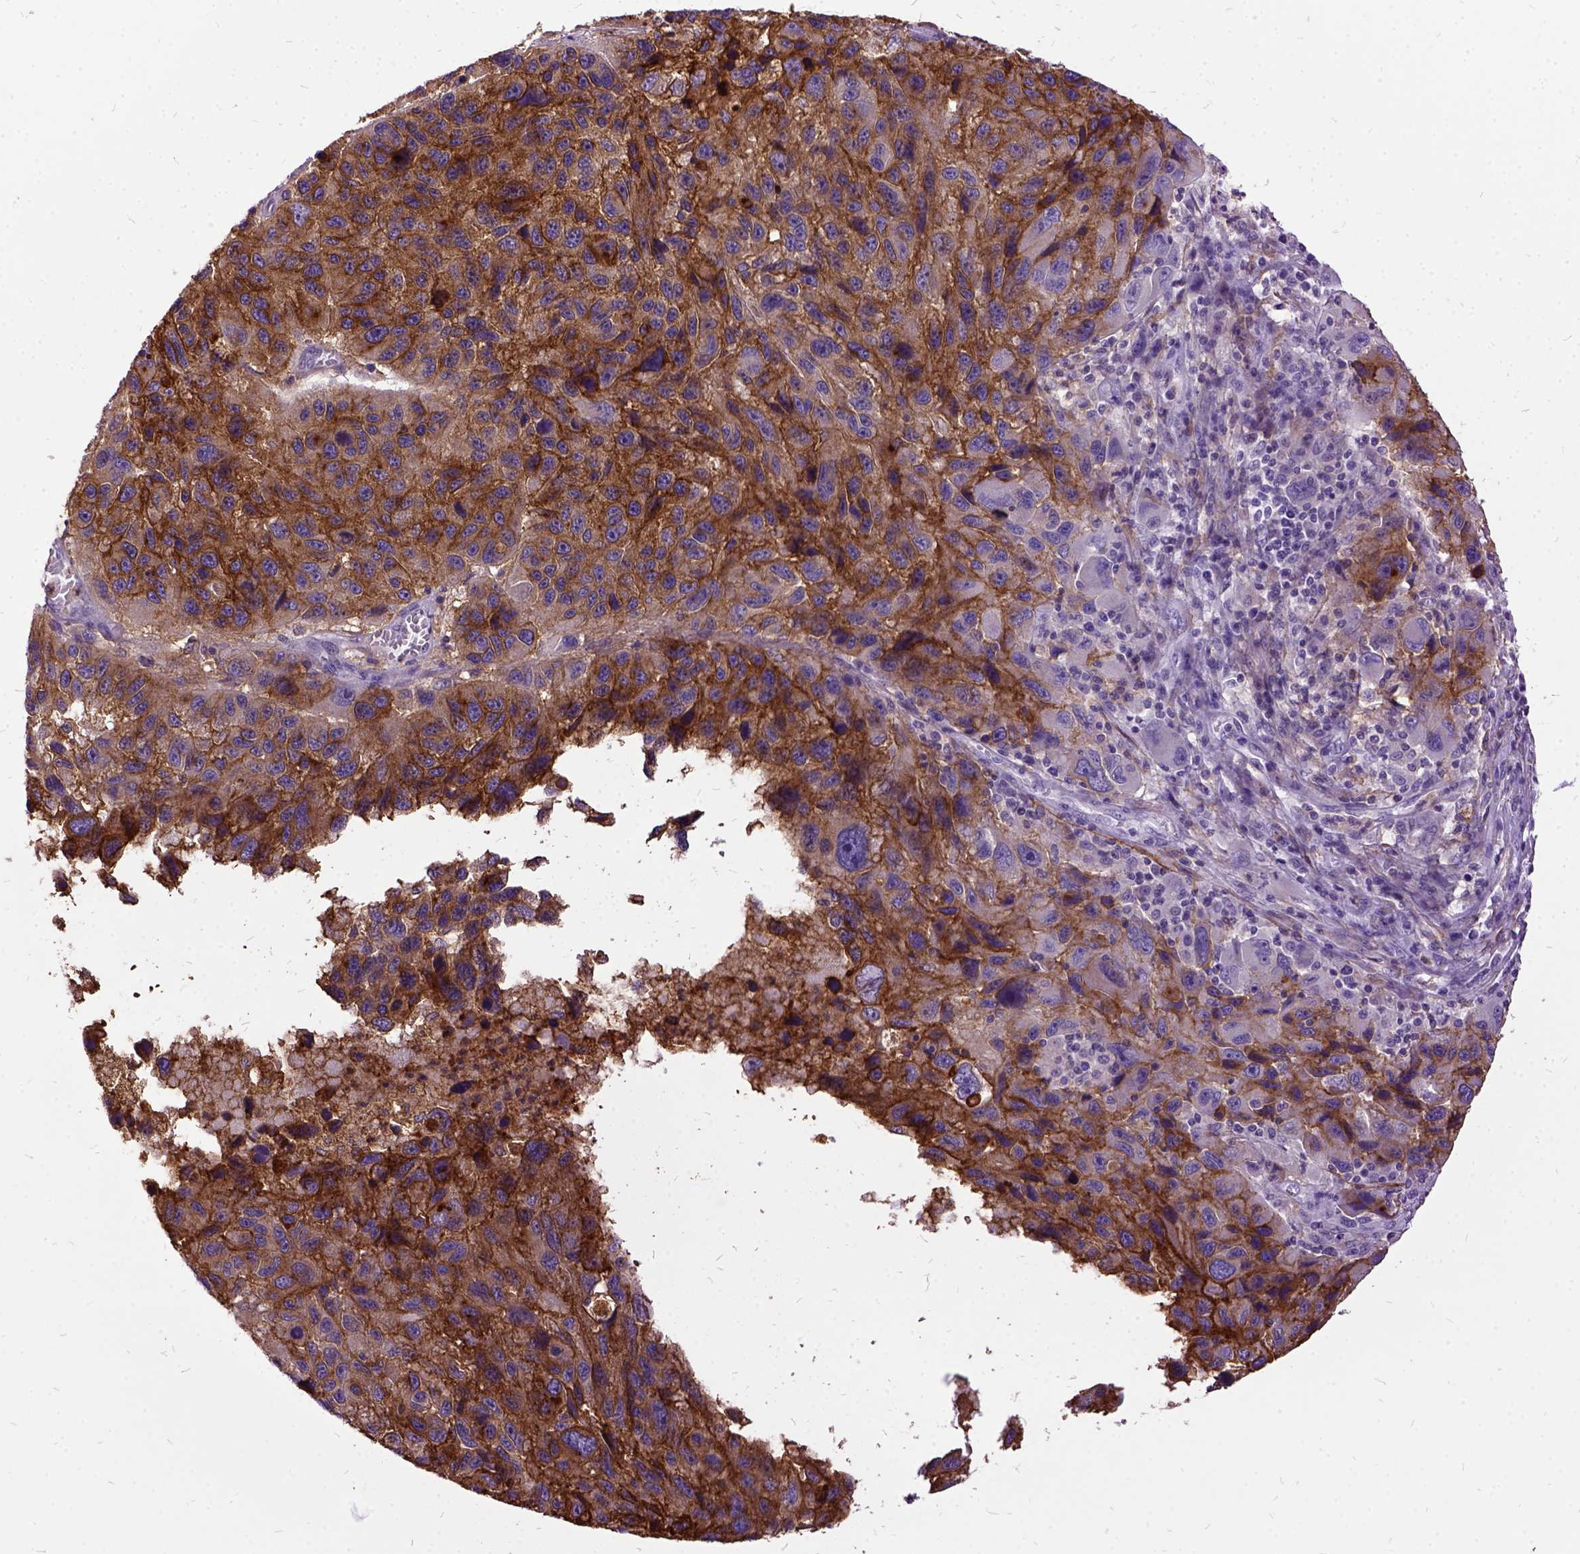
{"staining": {"intensity": "strong", "quantity": ">75%", "location": "cytoplasmic/membranous"}, "tissue": "melanoma", "cell_type": "Tumor cells", "image_type": "cancer", "snomed": [{"axis": "morphology", "description": "Malignant melanoma, NOS"}, {"axis": "topography", "description": "Skin"}], "caption": "The micrograph exhibits a brown stain indicating the presence of a protein in the cytoplasmic/membranous of tumor cells in melanoma.", "gene": "MME", "patient": {"sex": "male", "age": 53}}